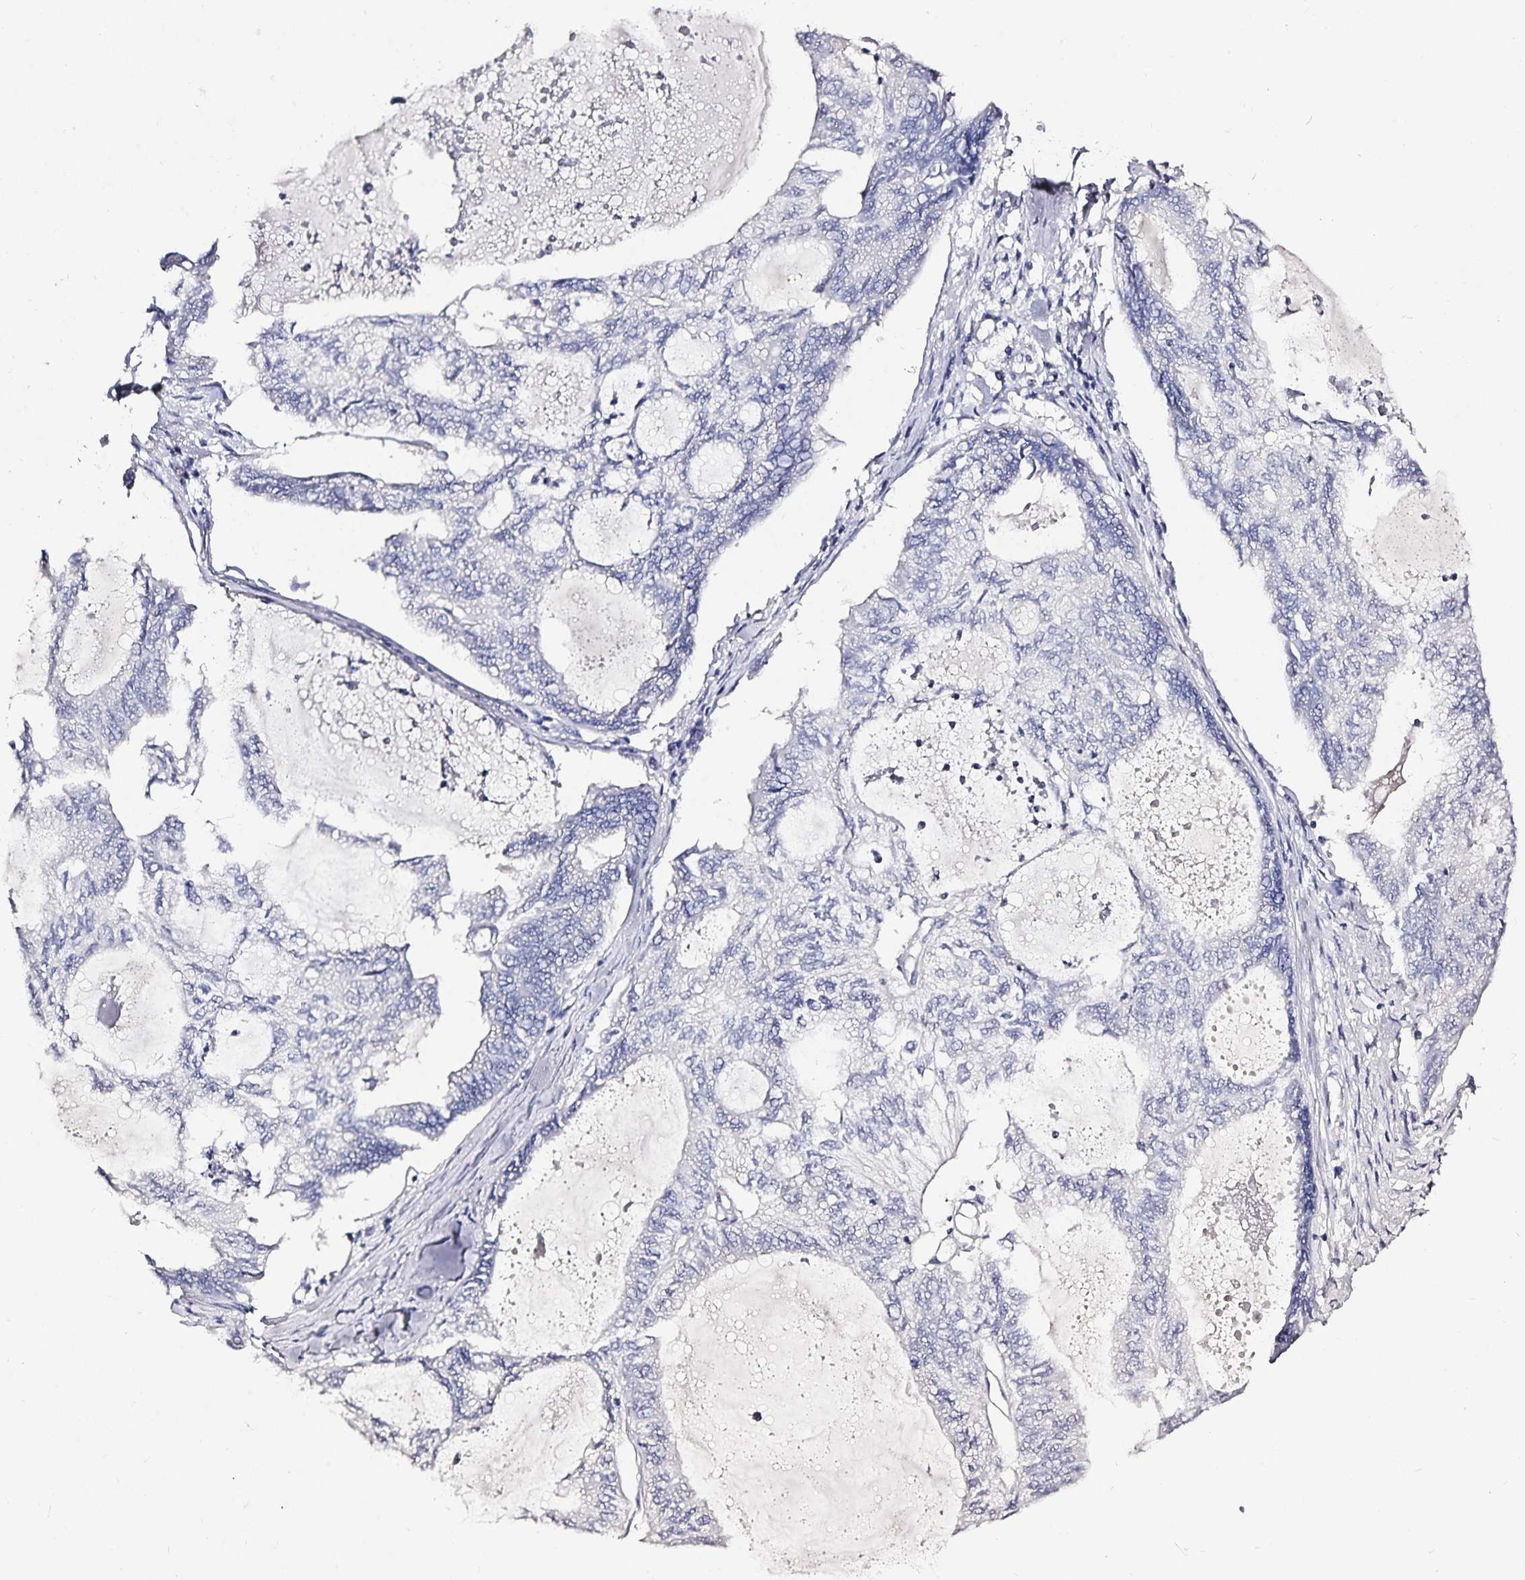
{"staining": {"intensity": "negative", "quantity": "none", "location": "none"}, "tissue": "endometrial cancer", "cell_type": "Tumor cells", "image_type": "cancer", "snomed": [{"axis": "morphology", "description": "Adenocarcinoma, NOS"}, {"axis": "topography", "description": "Endometrium"}], "caption": "Protein analysis of endometrial cancer (adenocarcinoma) demonstrates no significant staining in tumor cells.", "gene": "TTR", "patient": {"sex": "female", "age": 80}}